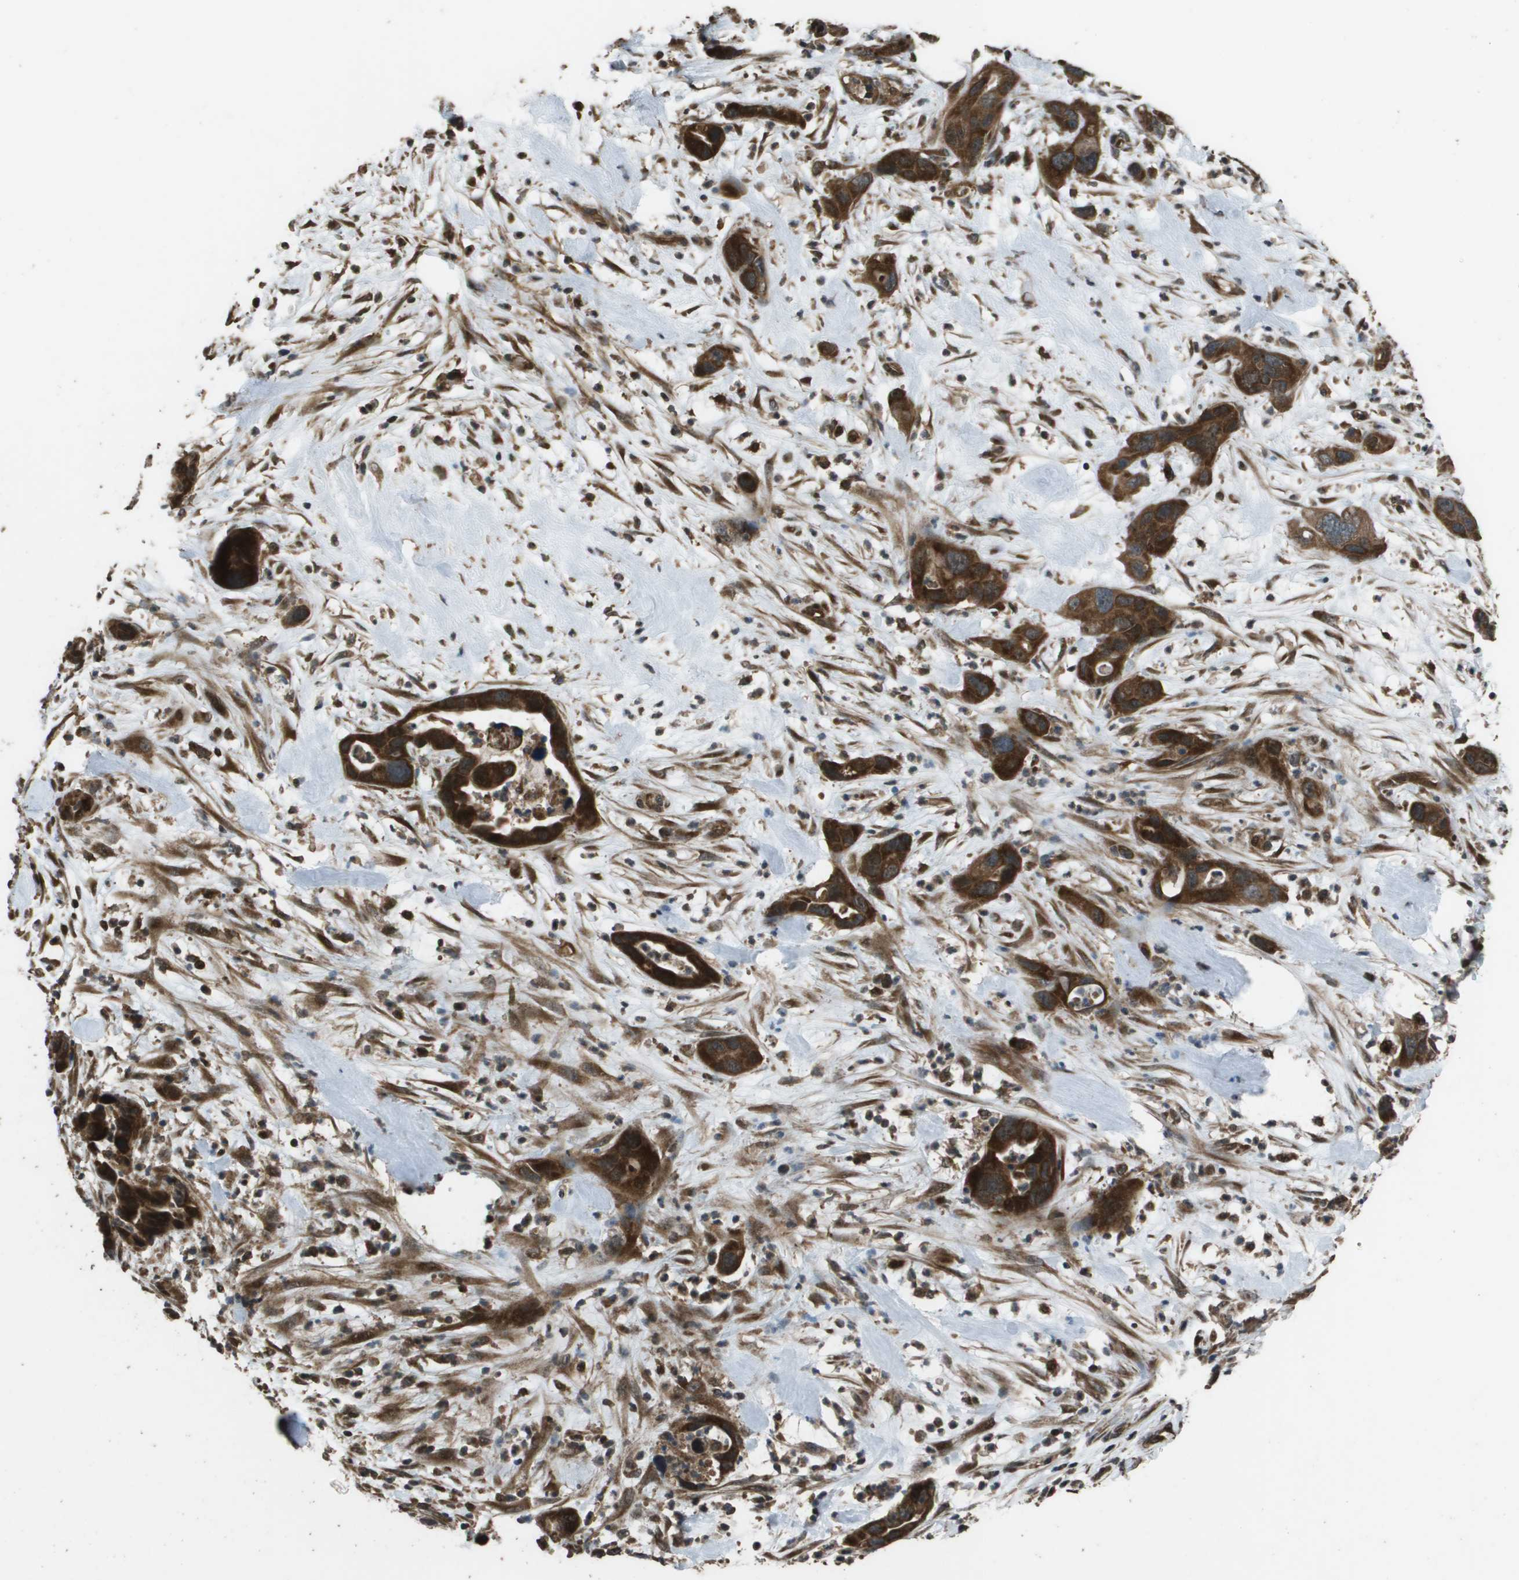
{"staining": {"intensity": "strong", "quantity": ">75%", "location": "cytoplasmic/membranous"}, "tissue": "pancreatic cancer", "cell_type": "Tumor cells", "image_type": "cancer", "snomed": [{"axis": "morphology", "description": "Adenocarcinoma, NOS"}, {"axis": "topography", "description": "Pancreas"}], "caption": "This is an image of immunohistochemistry staining of adenocarcinoma (pancreatic), which shows strong positivity in the cytoplasmic/membranous of tumor cells.", "gene": "FIG4", "patient": {"sex": "female", "age": 71}}